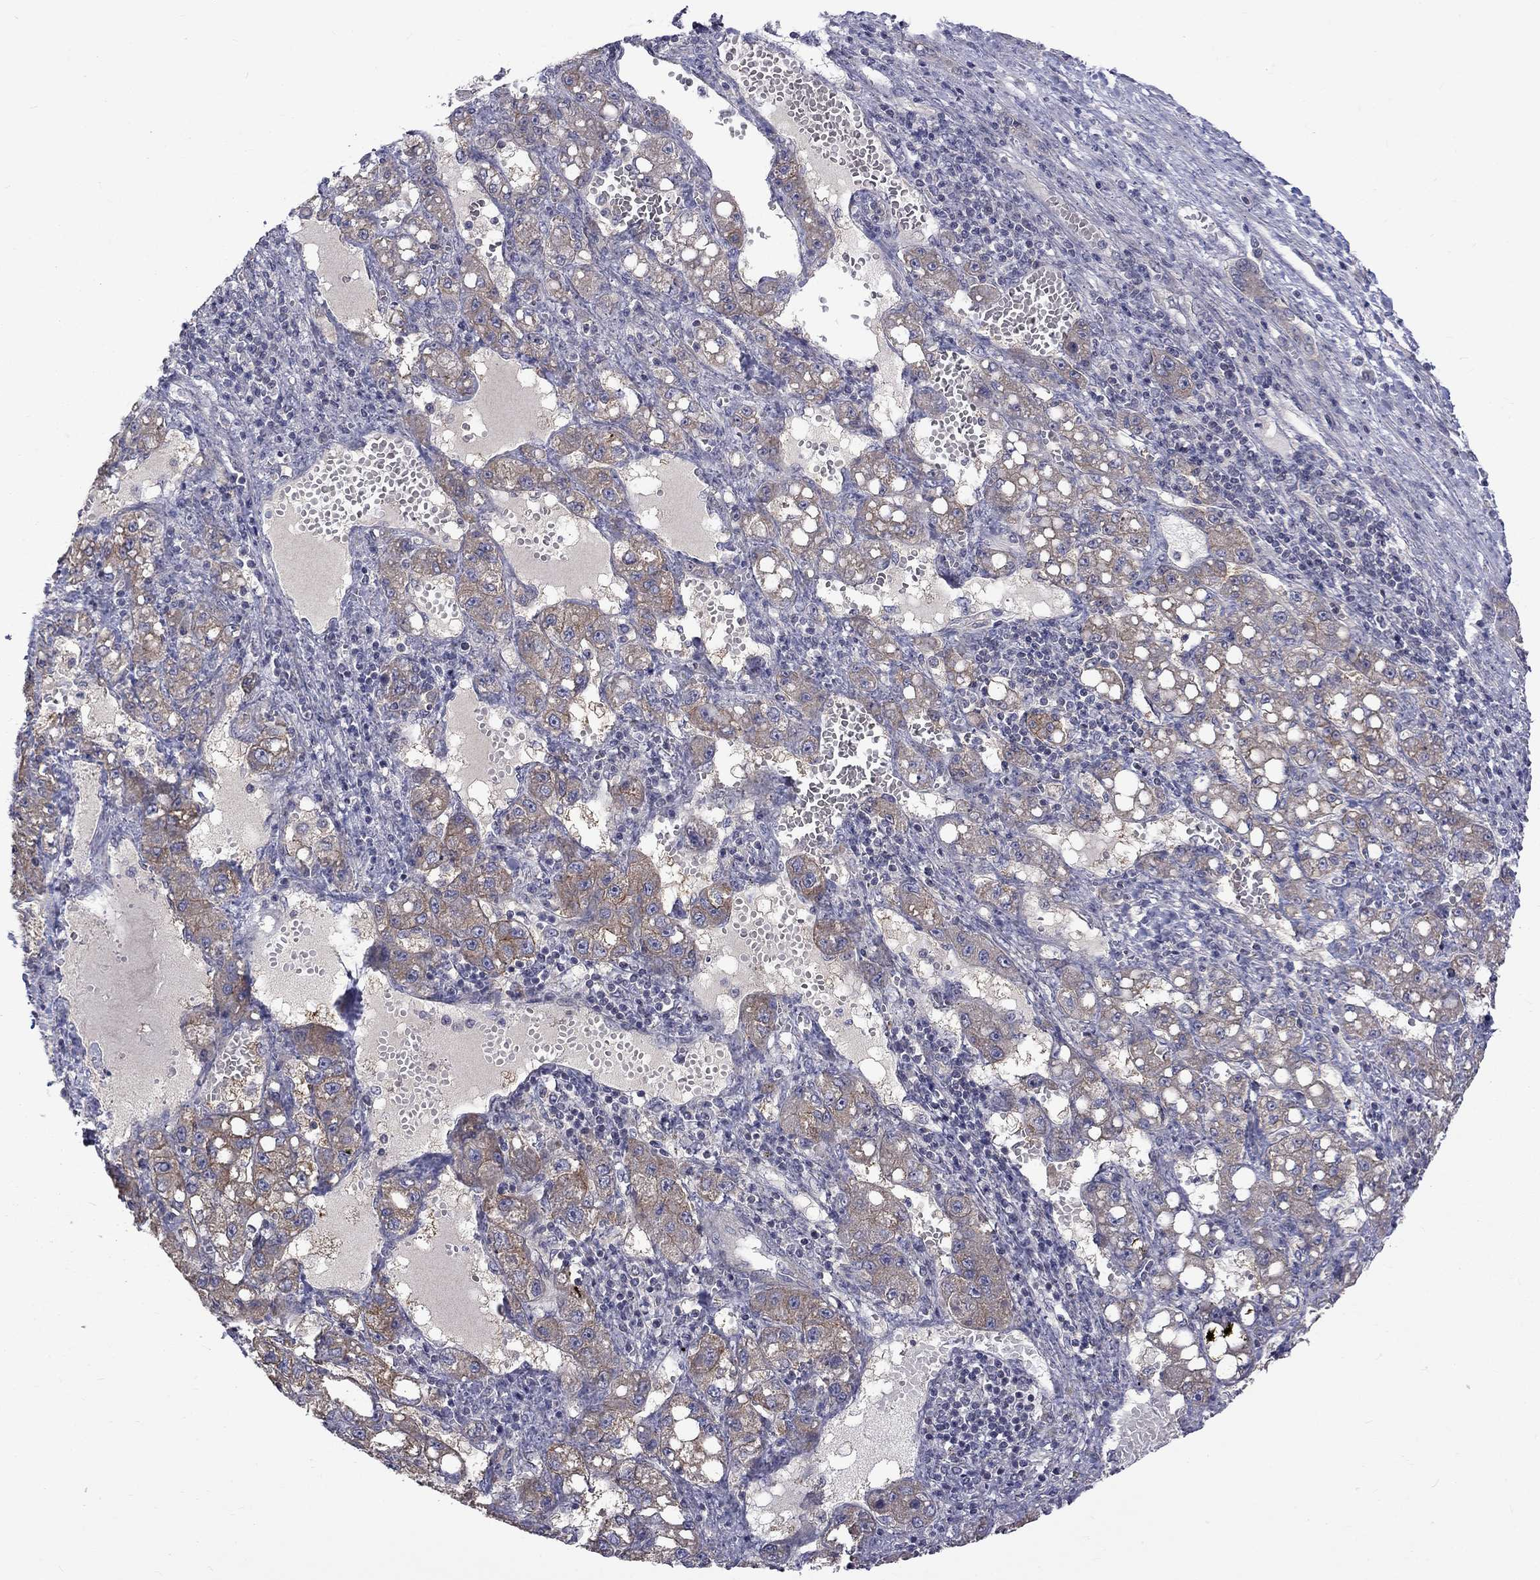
{"staining": {"intensity": "moderate", "quantity": "<25%", "location": "cytoplasmic/membranous"}, "tissue": "liver cancer", "cell_type": "Tumor cells", "image_type": "cancer", "snomed": [{"axis": "morphology", "description": "Carcinoma, Hepatocellular, NOS"}, {"axis": "topography", "description": "Liver"}], "caption": "Immunohistochemical staining of liver cancer (hepatocellular carcinoma) exhibits moderate cytoplasmic/membranous protein staining in about <25% of tumor cells. Immunohistochemistry stains the protein of interest in brown and the nuclei are stained blue.", "gene": "SLC39A14", "patient": {"sex": "female", "age": 65}}